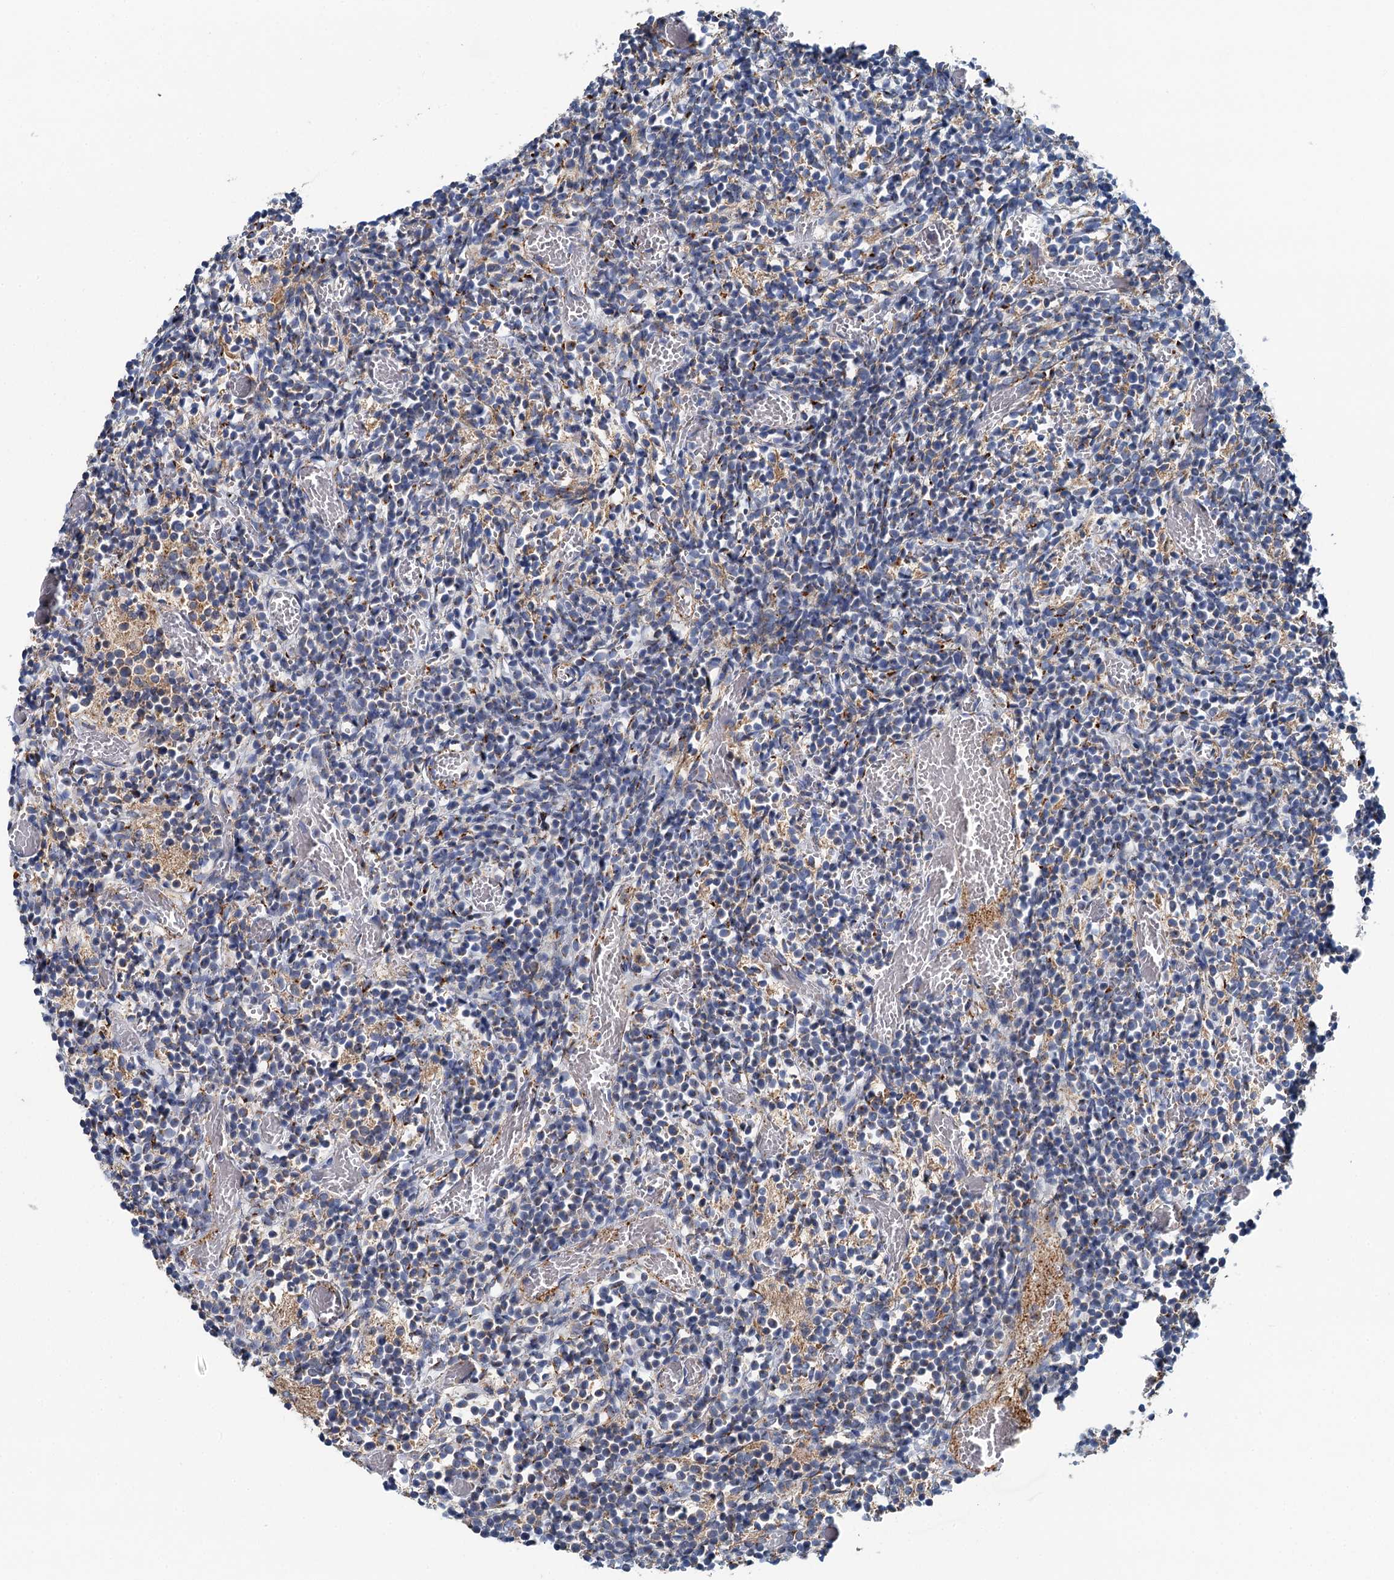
{"staining": {"intensity": "negative", "quantity": "none", "location": "none"}, "tissue": "glioma", "cell_type": "Tumor cells", "image_type": "cancer", "snomed": [{"axis": "morphology", "description": "Glioma, malignant, Low grade"}, {"axis": "topography", "description": "Brain"}], "caption": "Glioma was stained to show a protein in brown. There is no significant positivity in tumor cells. (DAB (3,3'-diaminobenzidine) immunohistochemistry with hematoxylin counter stain).", "gene": "BET1L", "patient": {"sex": "female", "age": 1}}